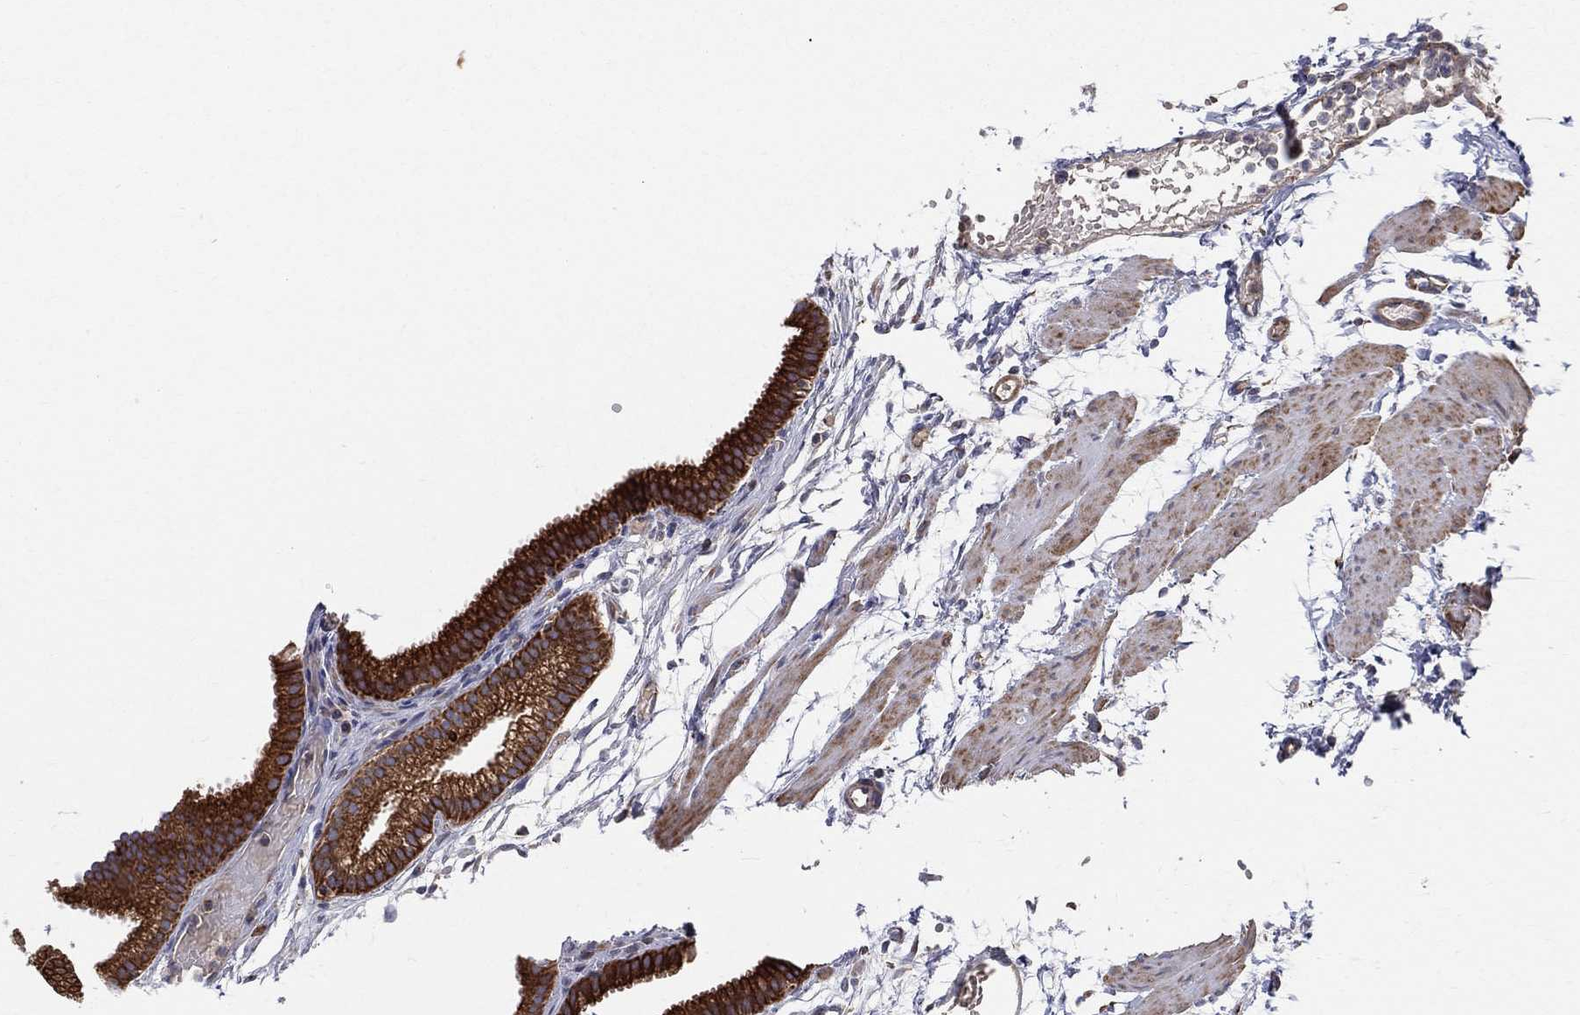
{"staining": {"intensity": "strong", "quantity": ">75%", "location": "cytoplasmic/membranous"}, "tissue": "gallbladder", "cell_type": "Glandular cells", "image_type": "normal", "snomed": [{"axis": "morphology", "description": "Normal tissue, NOS"}, {"axis": "topography", "description": "Gallbladder"}, {"axis": "topography", "description": "Peripheral nerve tissue"}], "caption": "This photomicrograph displays immunohistochemistry staining of normal gallbladder, with high strong cytoplasmic/membranous staining in approximately >75% of glandular cells.", "gene": "MIX23", "patient": {"sex": "female", "age": 45}}